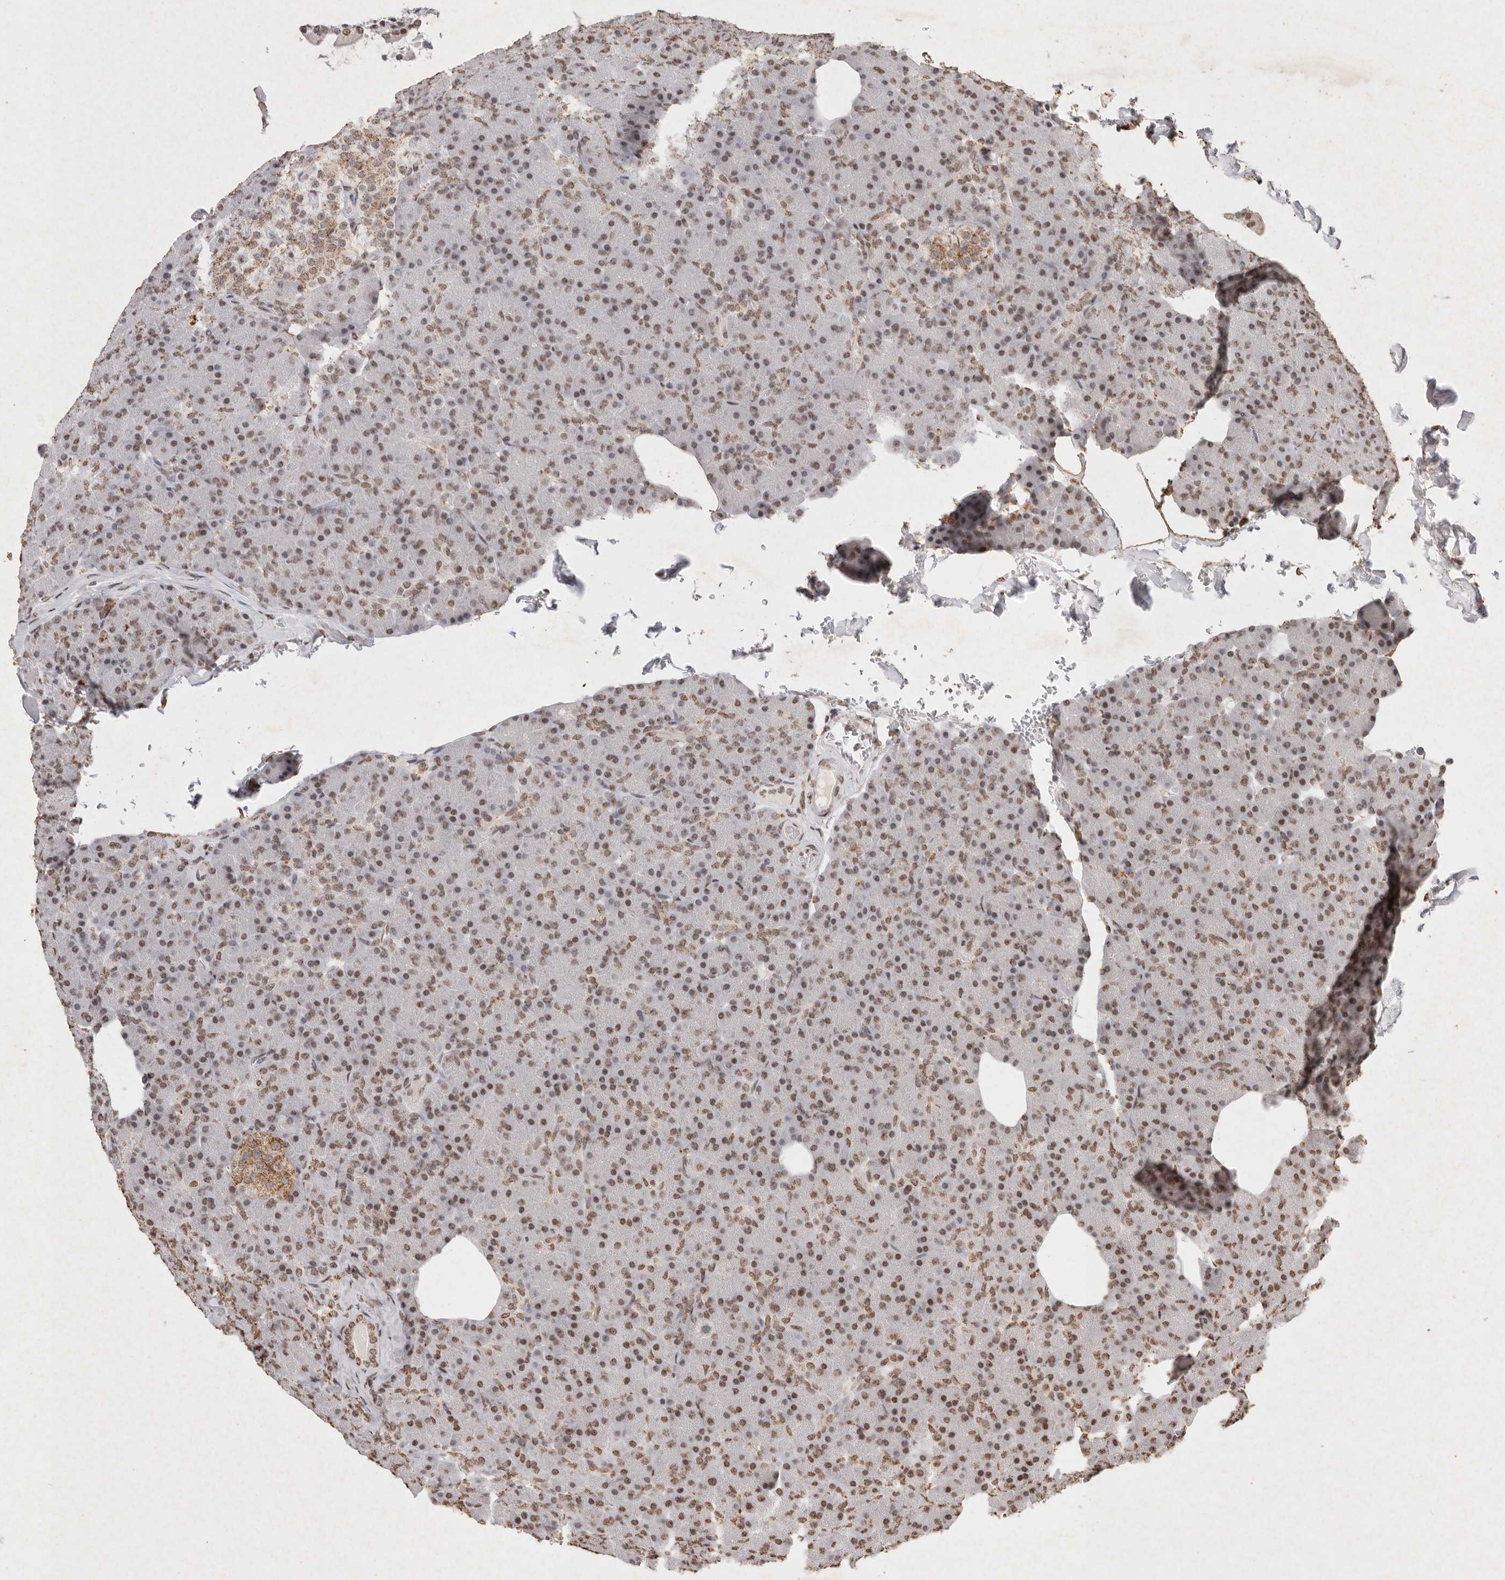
{"staining": {"intensity": "moderate", "quantity": "25%-75%", "location": "nuclear"}, "tissue": "pancreas", "cell_type": "Exocrine glandular cells", "image_type": "normal", "snomed": [{"axis": "morphology", "description": "Normal tissue, NOS"}, {"axis": "topography", "description": "Pancreas"}], "caption": "IHC of benign human pancreas demonstrates medium levels of moderate nuclear expression in about 25%-75% of exocrine glandular cells. The staining was performed using DAB, with brown indicating positive protein expression. Nuclei are stained blue with hematoxylin.", "gene": "NKX3", "patient": {"sex": "female", "age": 43}}